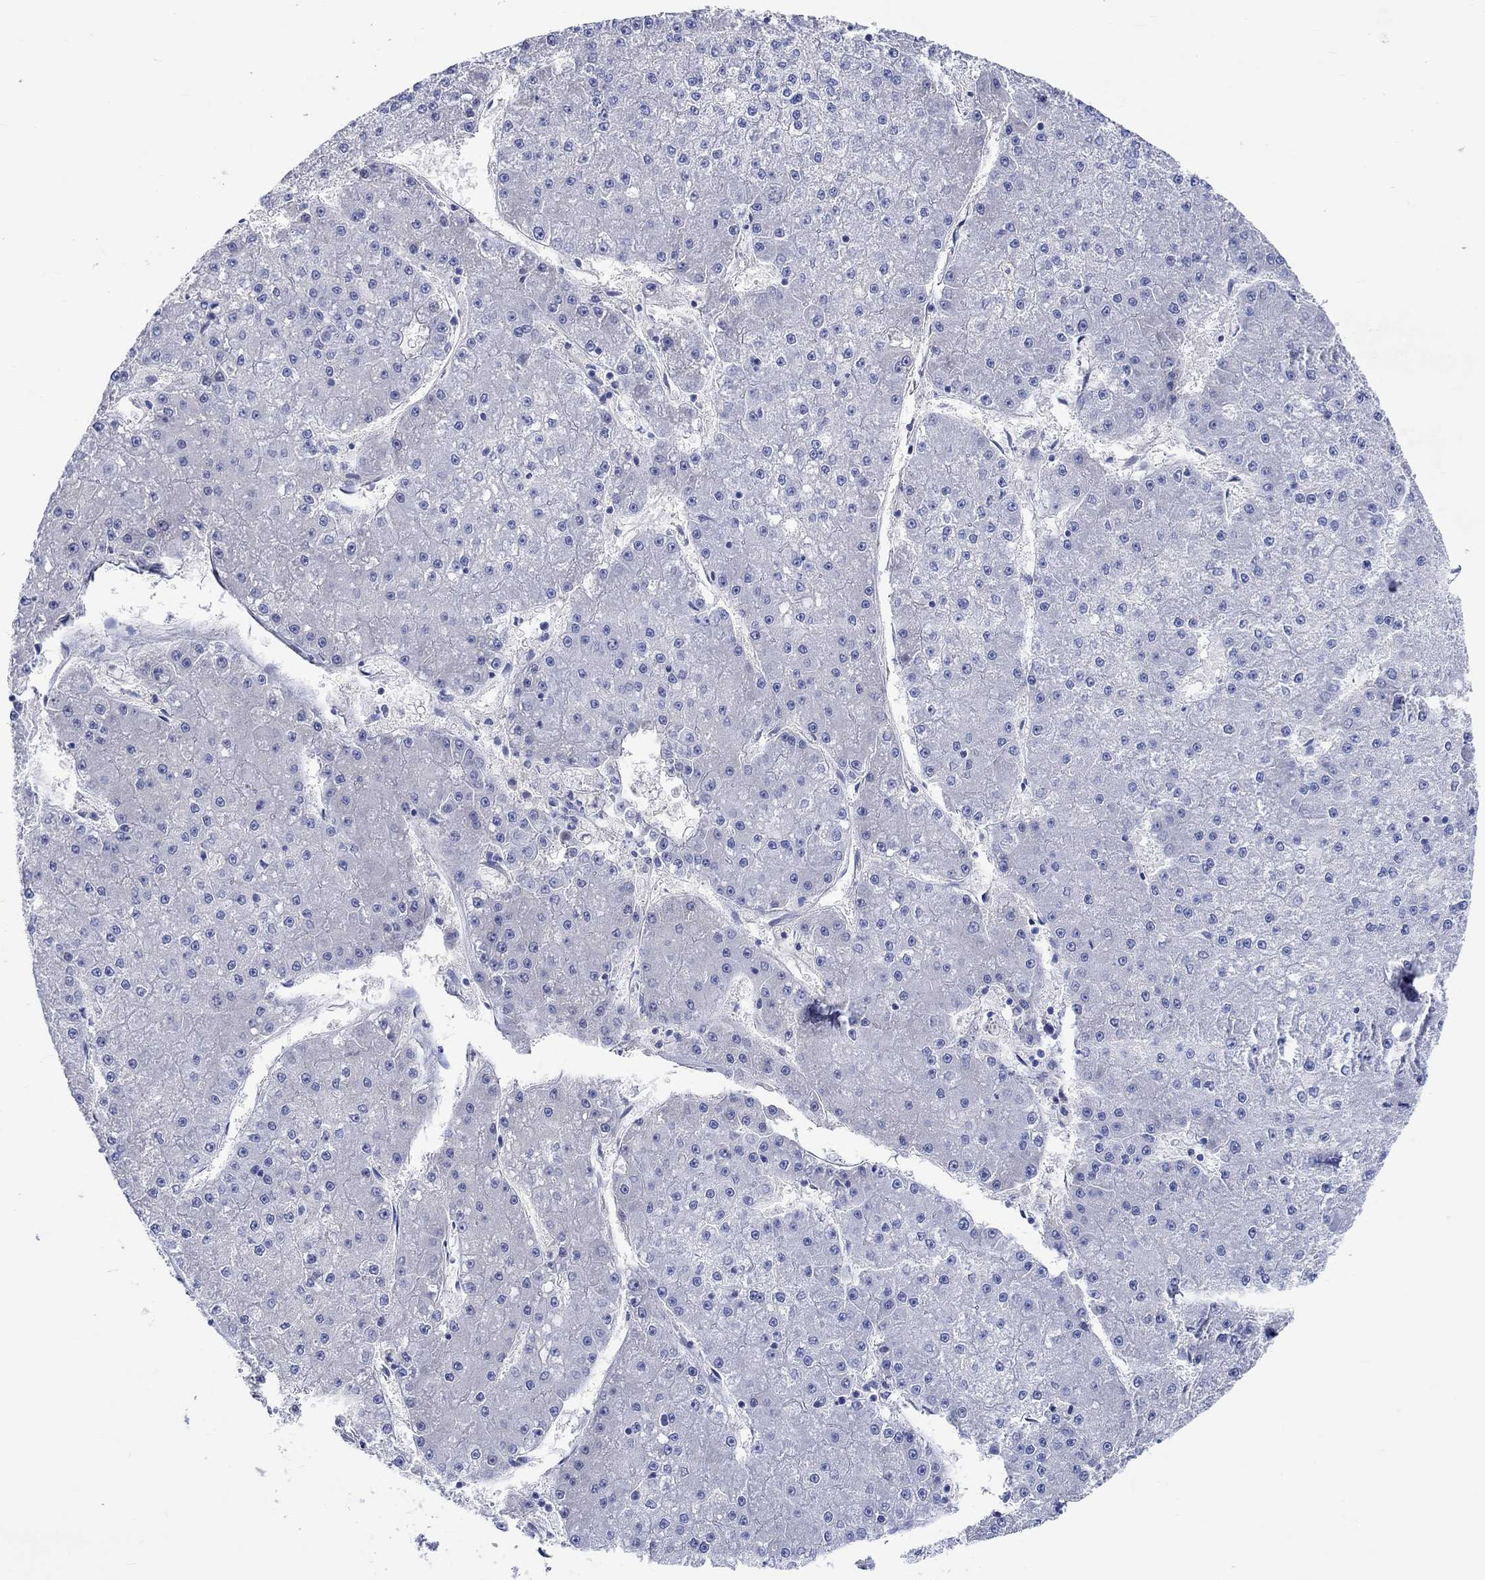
{"staining": {"intensity": "negative", "quantity": "none", "location": "none"}, "tissue": "liver cancer", "cell_type": "Tumor cells", "image_type": "cancer", "snomed": [{"axis": "morphology", "description": "Carcinoma, Hepatocellular, NOS"}, {"axis": "topography", "description": "Liver"}], "caption": "IHC image of neoplastic tissue: human hepatocellular carcinoma (liver) stained with DAB exhibits no significant protein expression in tumor cells.", "gene": "SHISA4", "patient": {"sex": "male", "age": 73}}